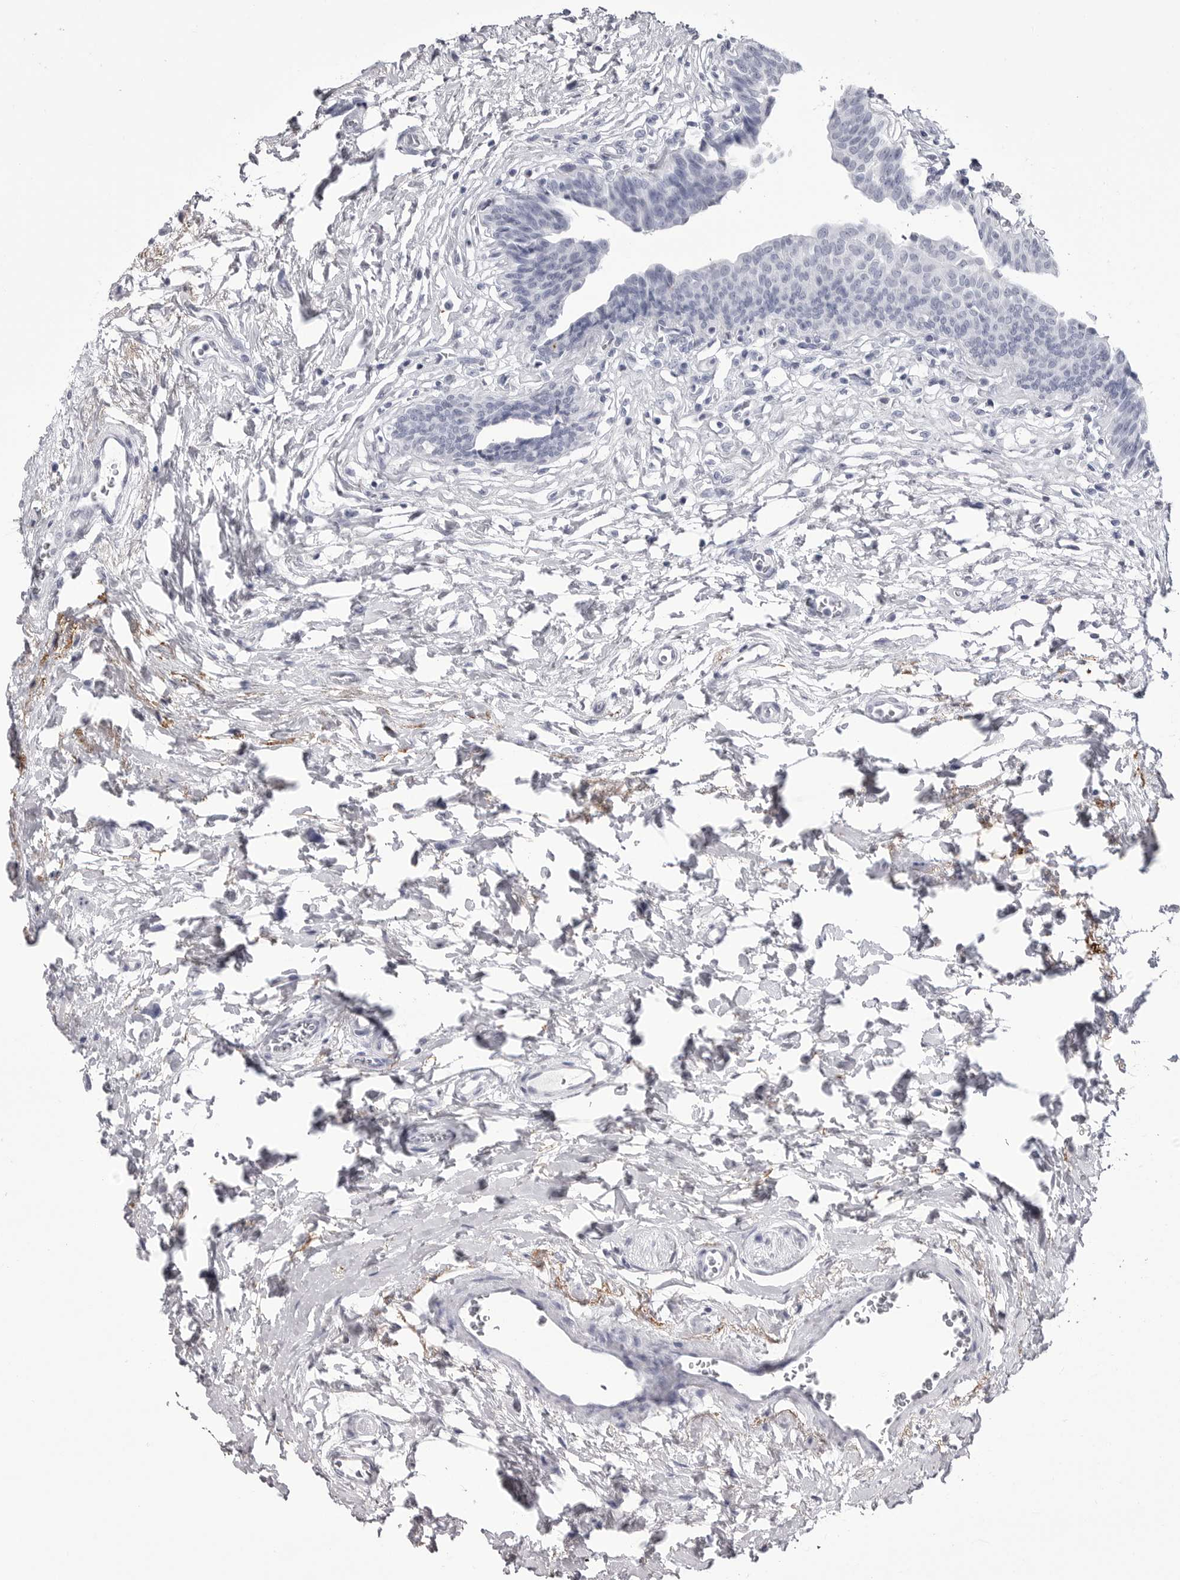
{"staining": {"intensity": "negative", "quantity": "none", "location": "none"}, "tissue": "urinary bladder", "cell_type": "Urothelial cells", "image_type": "normal", "snomed": [{"axis": "morphology", "description": "Normal tissue, NOS"}, {"axis": "topography", "description": "Urinary bladder"}], "caption": "The histopathology image shows no significant staining in urothelial cells of urinary bladder. (DAB immunohistochemistry (IHC) visualized using brightfield microscopy, high magnification).", "gene": "COL26A1", "patient": {"sex": "male", "age": 83}}